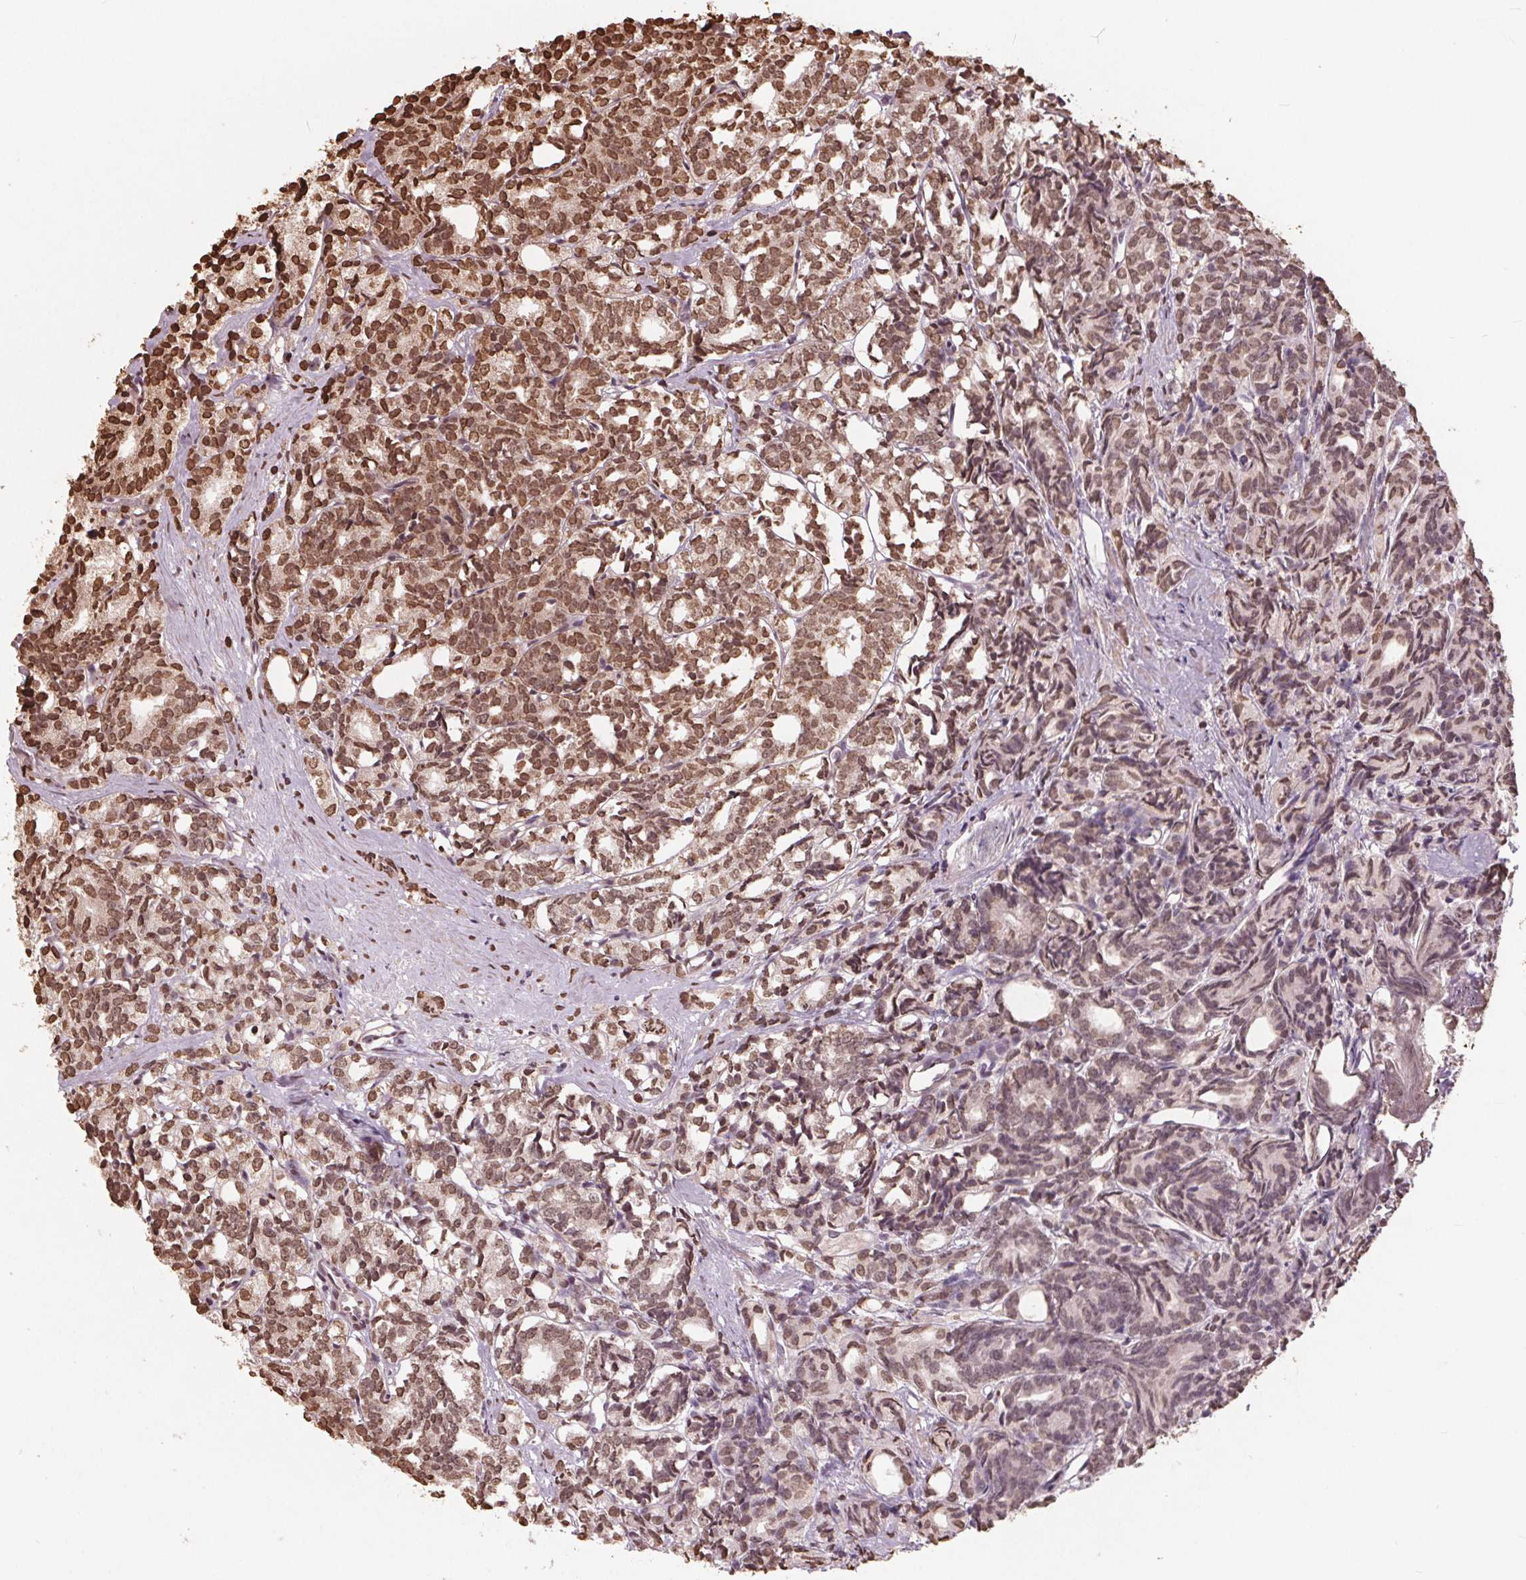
{"staining": {"intensity": "moderate", "quantity": ">75%", "location": "nuclear"}, "tissue": "prostate cancer", "cell_type": "Tumor cells", "image_type": "cancer", "snomed": [{"axis": "morphology", "description": "Adenocarcinoma, High grade"}, {"axis": "topography", "description": "Prostate"}], "caption": "Tumor cells show medium levels of moderate nuclear expression in approximately >75% of cells in adenocarcinoma (high-grade) (prostate). (Brightfield microscopy of DAB IHC at high magnification).", "gene": "HIF1AN", "patient": {"sex": "male", "age": 53}}